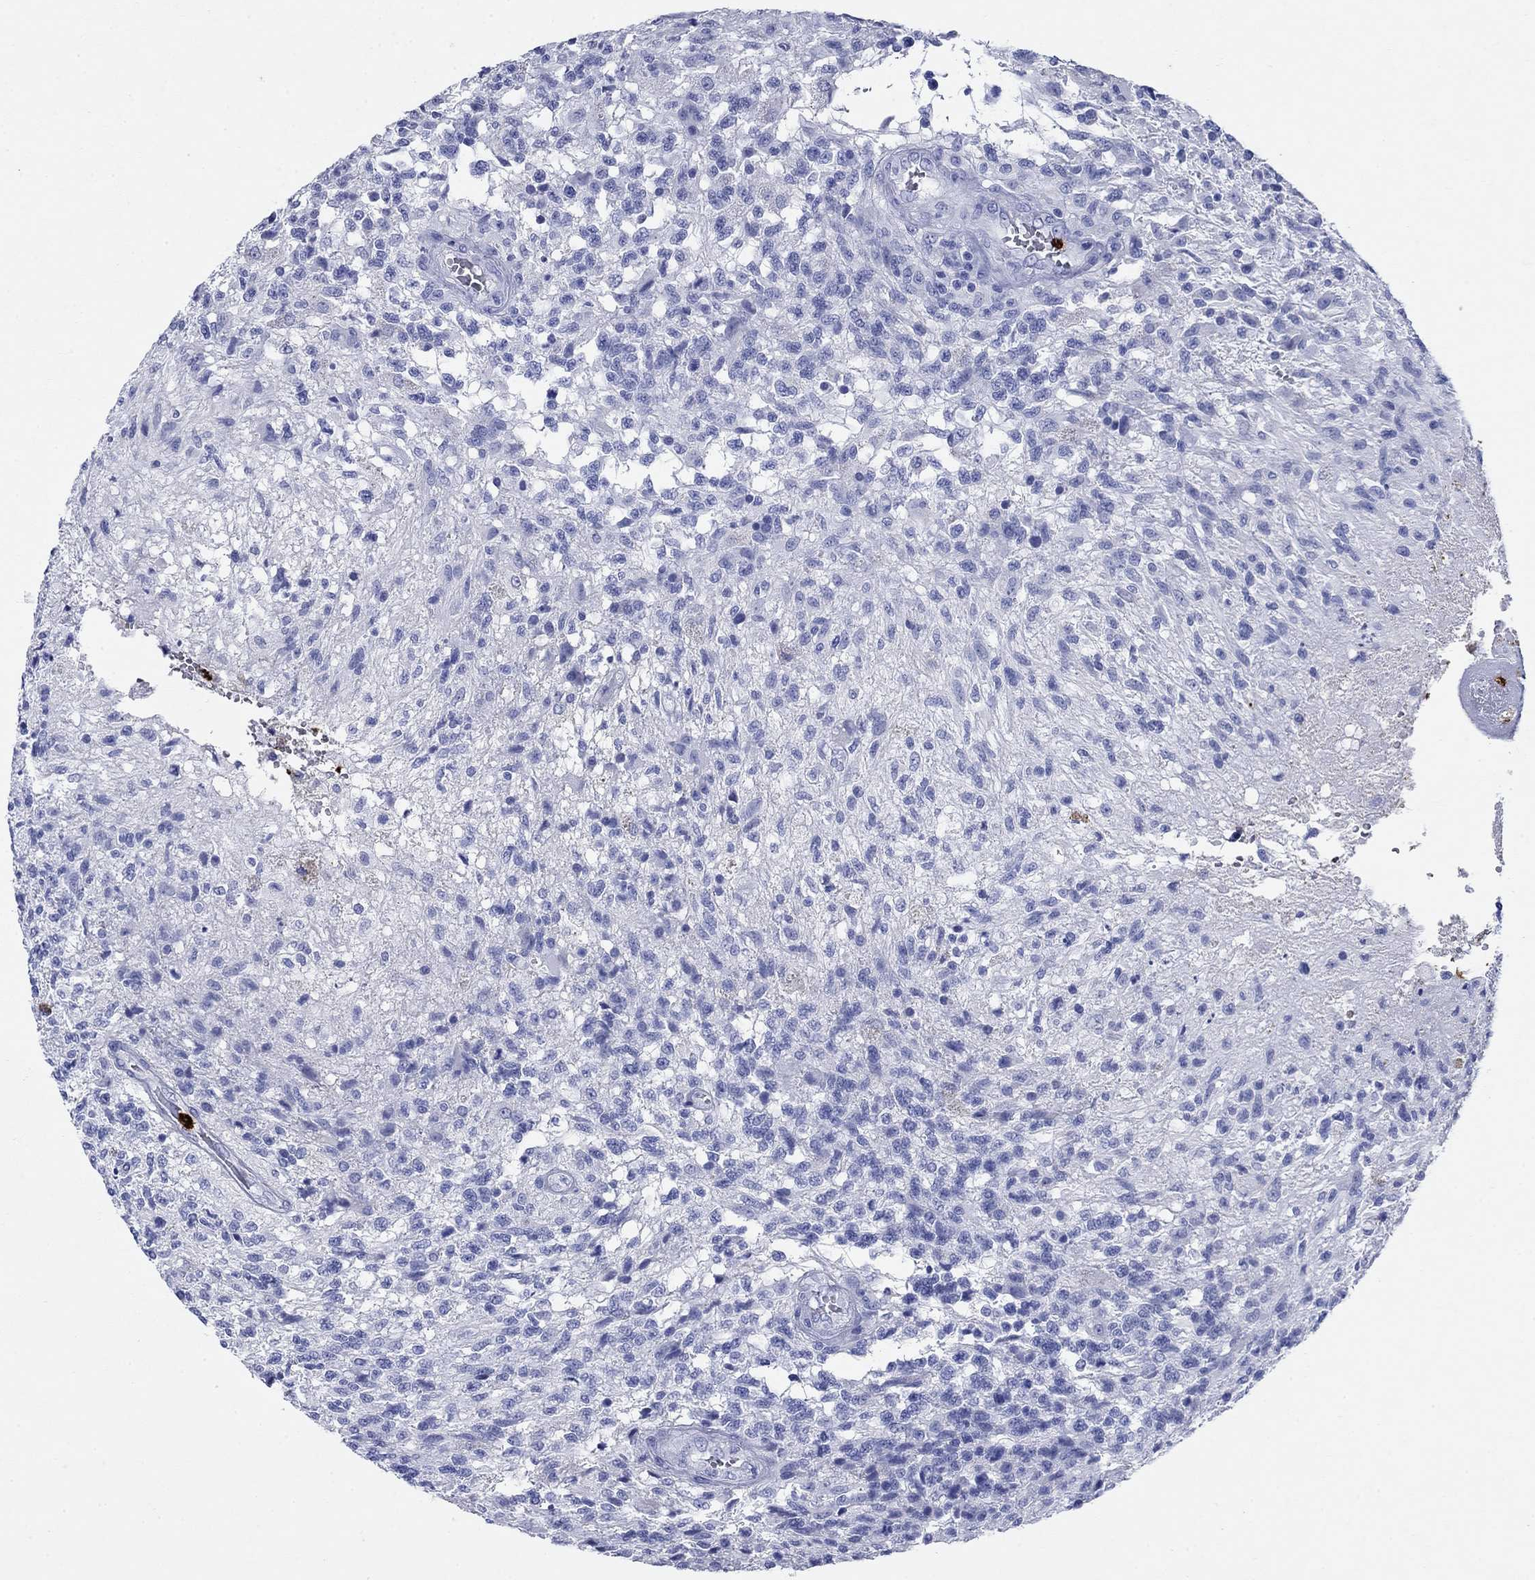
{"staining": {"intensity": "negative", "quantity": "none", "location": "none"}, "tissue": "glioma", "cell_type": "Tumor cells", "image_type": "cancer", "snomed": [{"axis": "morphology", "description": "Glioma, malignant, High grade"}, {"axis": "topography", "description": "Brain"}], "caption": "Human malignant high-grade glioma stained for a protein using immunohistochemistry displays no staining in tumor cells.", "gene": "AZU1", "patient": {"sex": "male", "age": 56}}